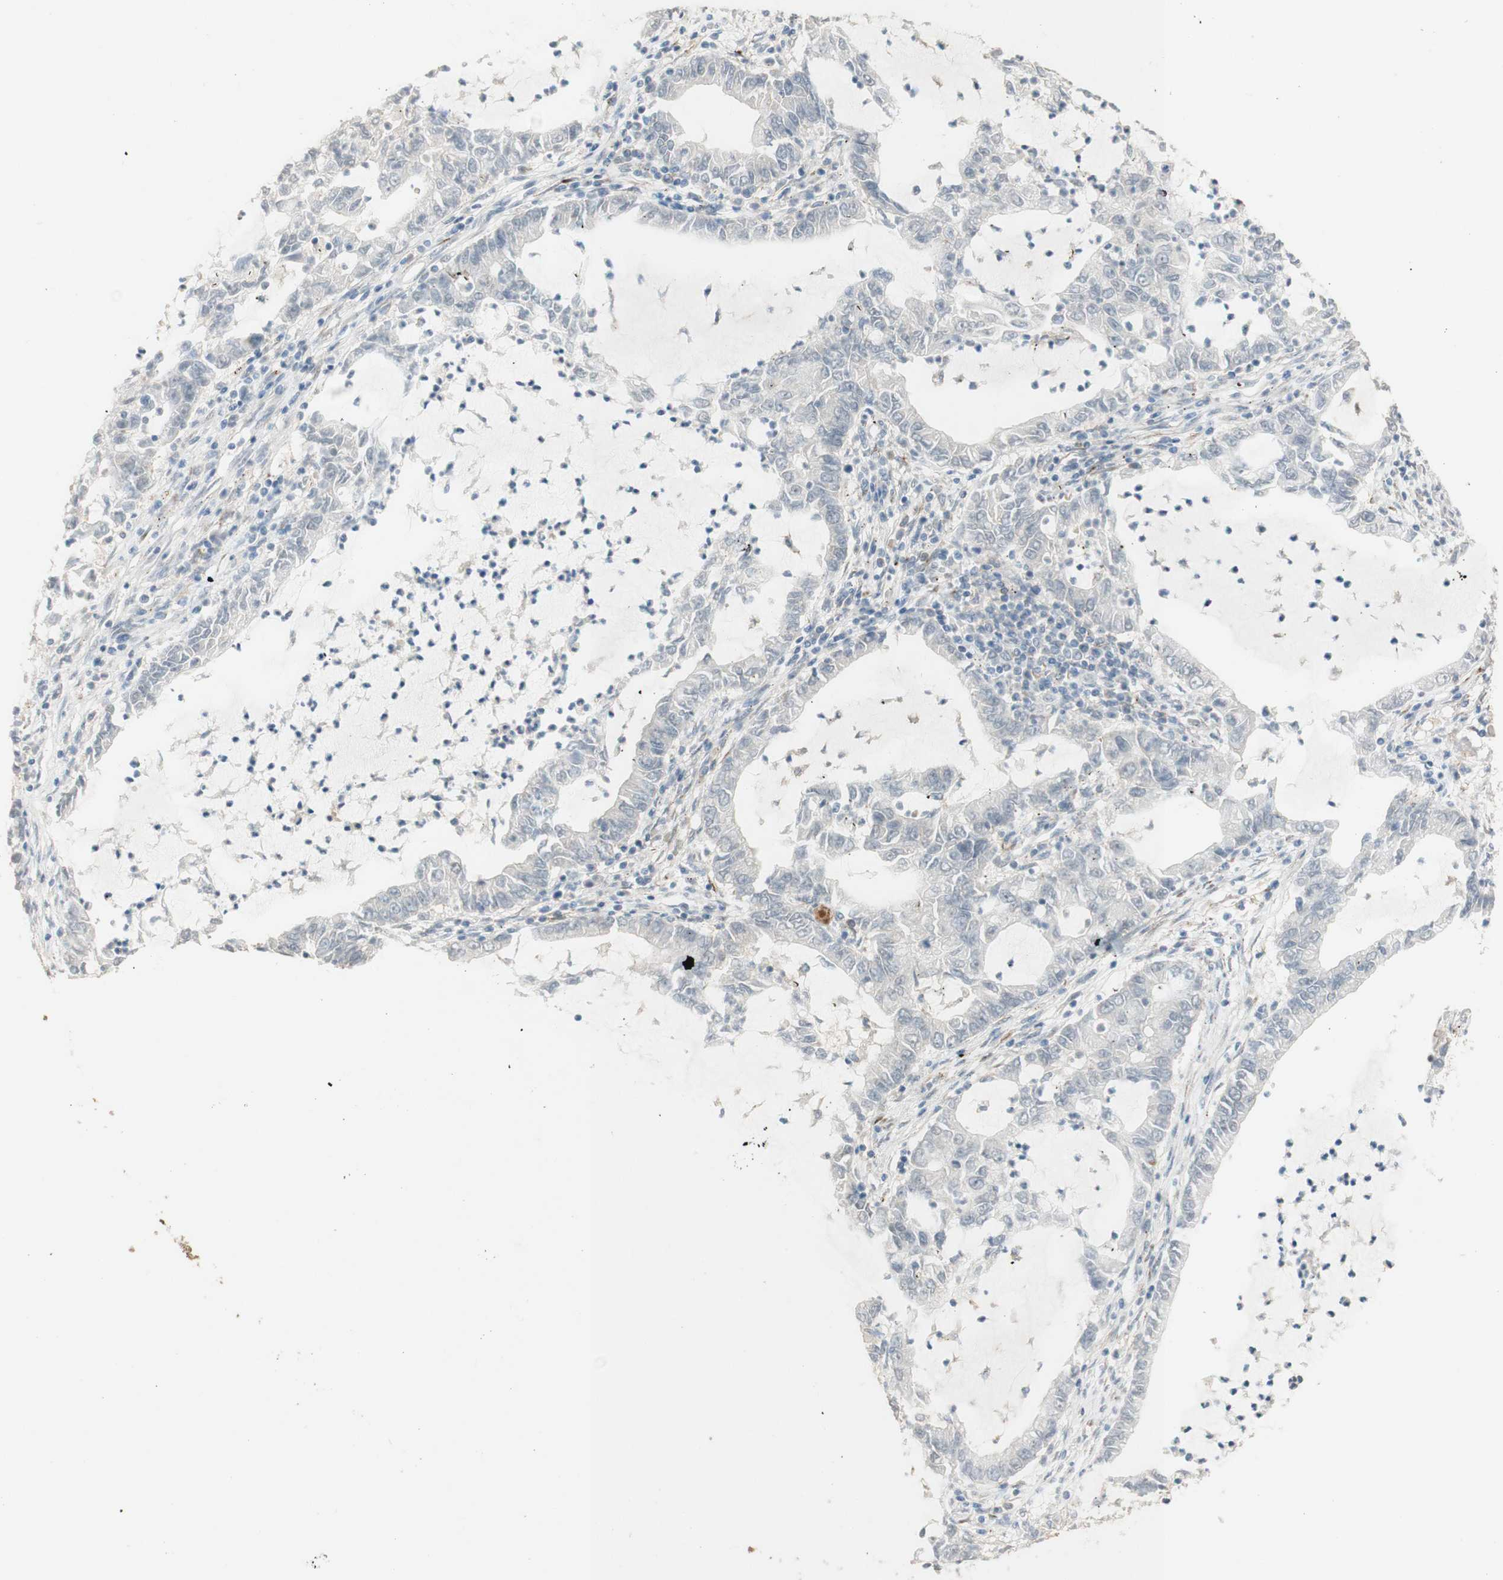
{"staining": {"intensity": "negative", "quantity": "none", "location": "none"}, "tissue": "lung cancer", "cell_type": "Tumor cells", "image_type": "cancer", "snomed": [{"axis": "morphology", "description": "Adenocarcinoma, NOS"}, {"axis": "topography", "description": "Lung"}], "caption": "Lung adenocarcinoma stained for a protein using immunohistochemistry (IHC) displays no positivity tumor cells.", "gene": "FOXP1", "patient": {"sex": "female", "age": 51}}